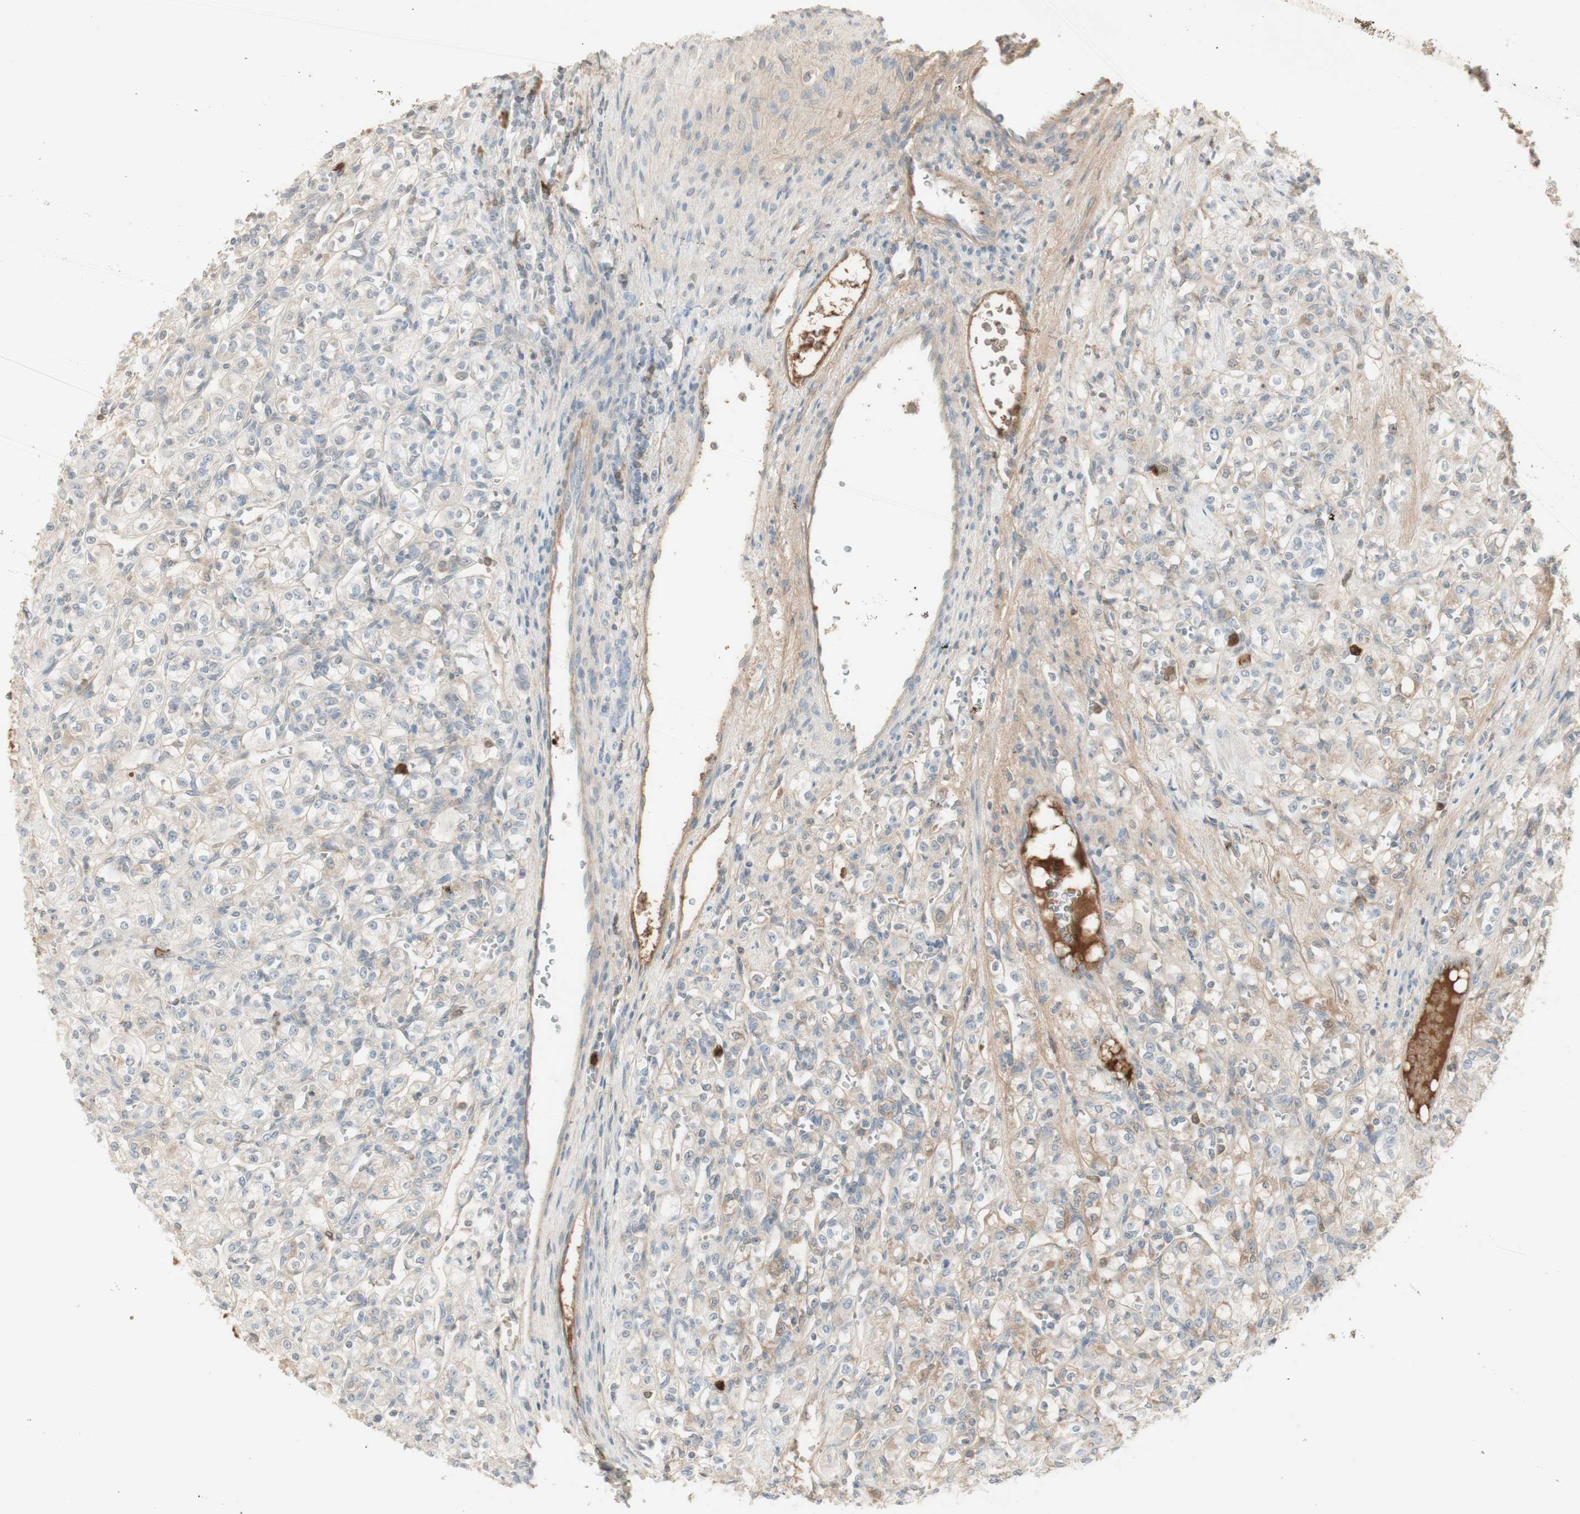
{"staining": {"intensity": "weak", "quantity": "<25%", "location": "cytoplasmic/membranous"}, "tissue": "renal cancer", "cell_type": "Tumor cells", "image_type": "cancer", "snomed": [{"axis": "morphology", "description": "Adenocarcinoma, NOS"}, {"axis": "topography", "description": "Kidney"}], "caption": "High magnification brightfield microscopy of renal cancer stained with DAB (3,3'-diaminobenzidine) (brown) and counterstained with hematoxylin (blue): tumor cells show no significant expression.", "gene": "NID1", "patient": {"sex": "male", "age": 77}}